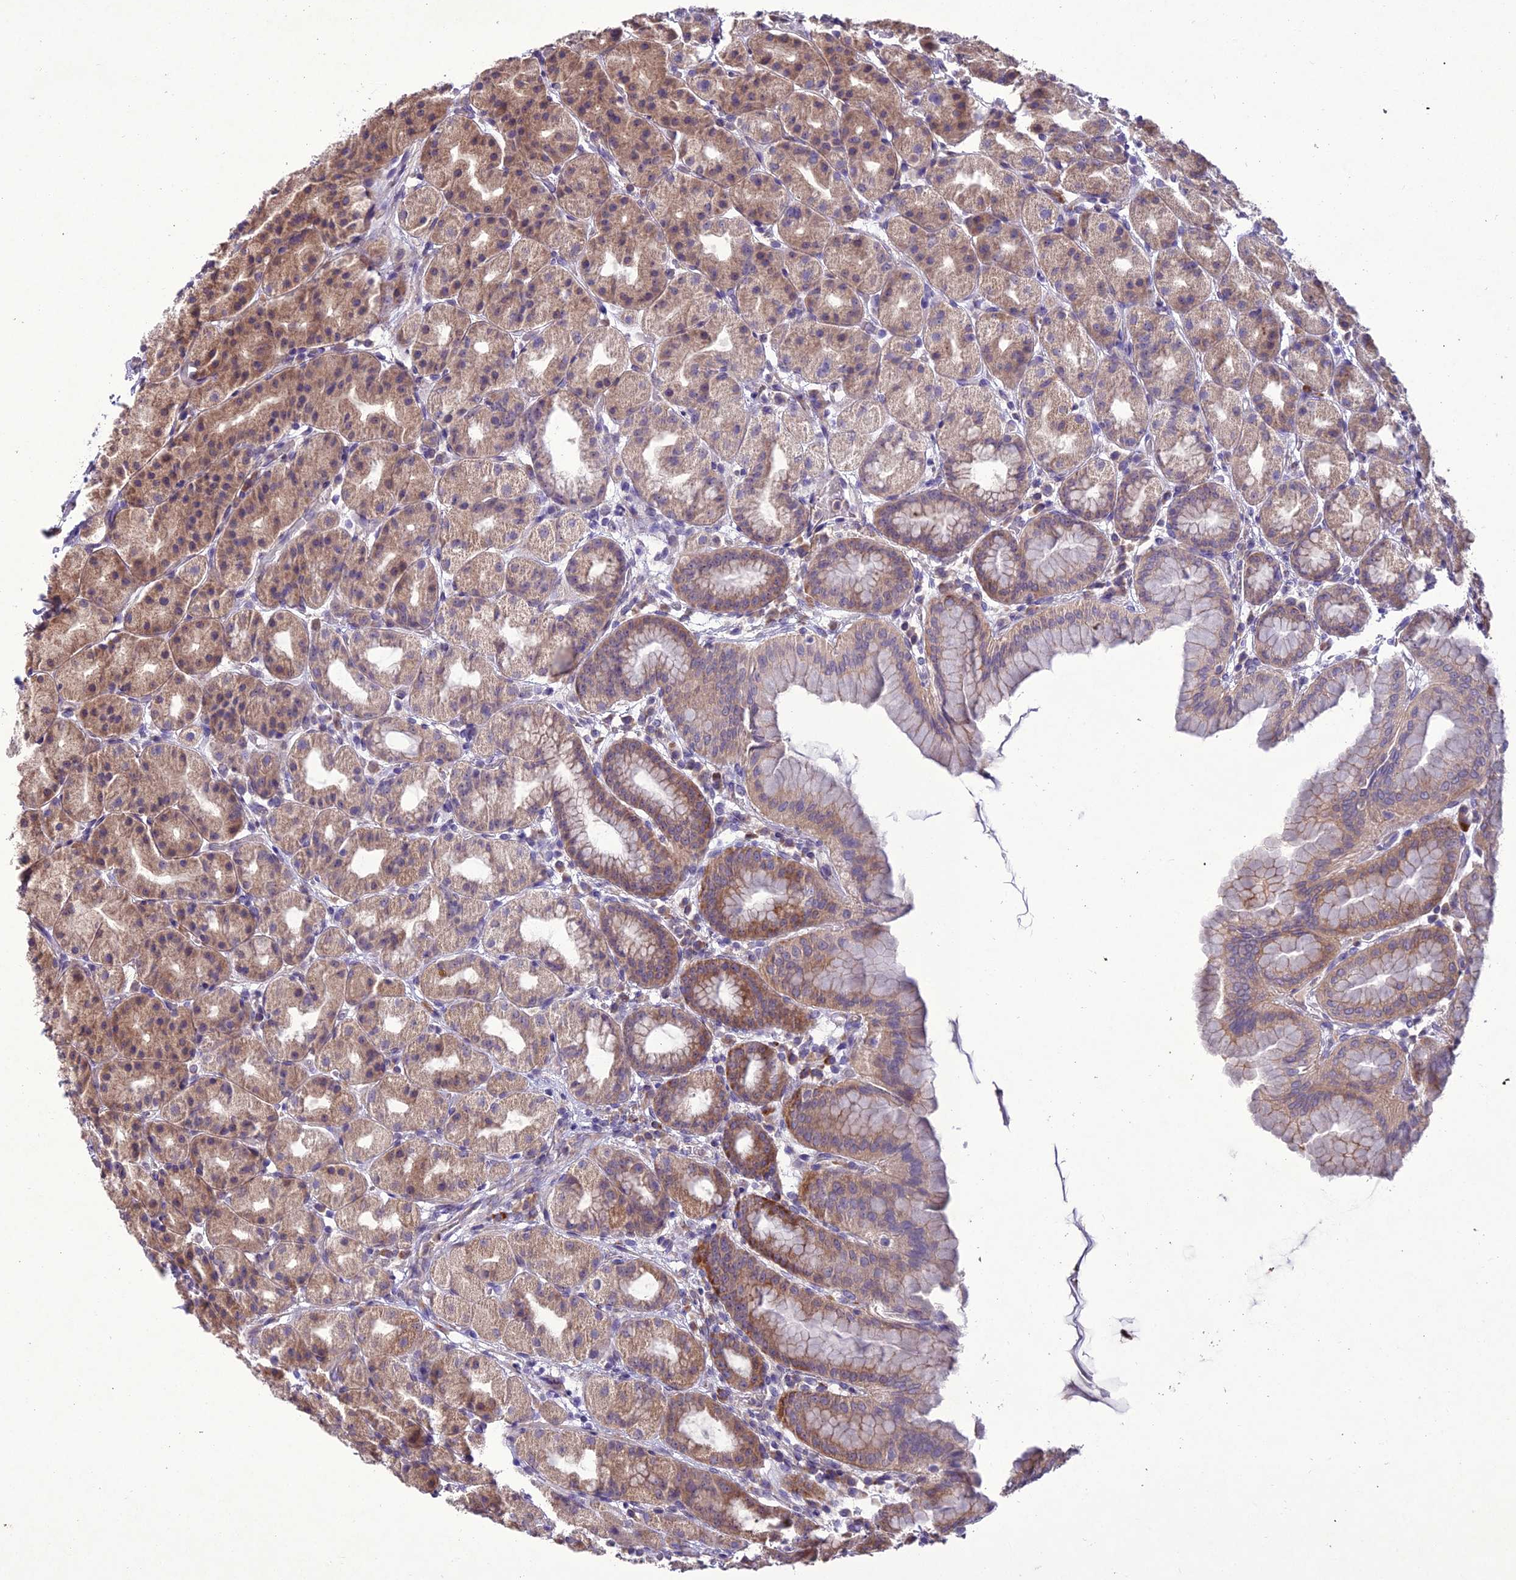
{"staining": {"intensity": "moderate", "quantity": "25%-75%", "location": "cytoplasmic/membranous"}, "tissue": "stomach", "cell_type": "Glandular cells", "image_type": "normal", "snomed": [{"axis": "morphology", "description": "Normal tissue, NOS"}, {"axis": "topography", "description": "Stomach, upper"}], "caption": "Protein staining of benign stomach reveals moderate cytoplasmic/membranous staining in about 25%-75% of glandular cells. The staining was performed using DAB (3,3'-diaminobenzidine), with brown indicating positive protein expression. Nuclei are stained blue with hematoxylin.", "gene": "CENPL", "patient": {"sex": "male", "age": 68}}